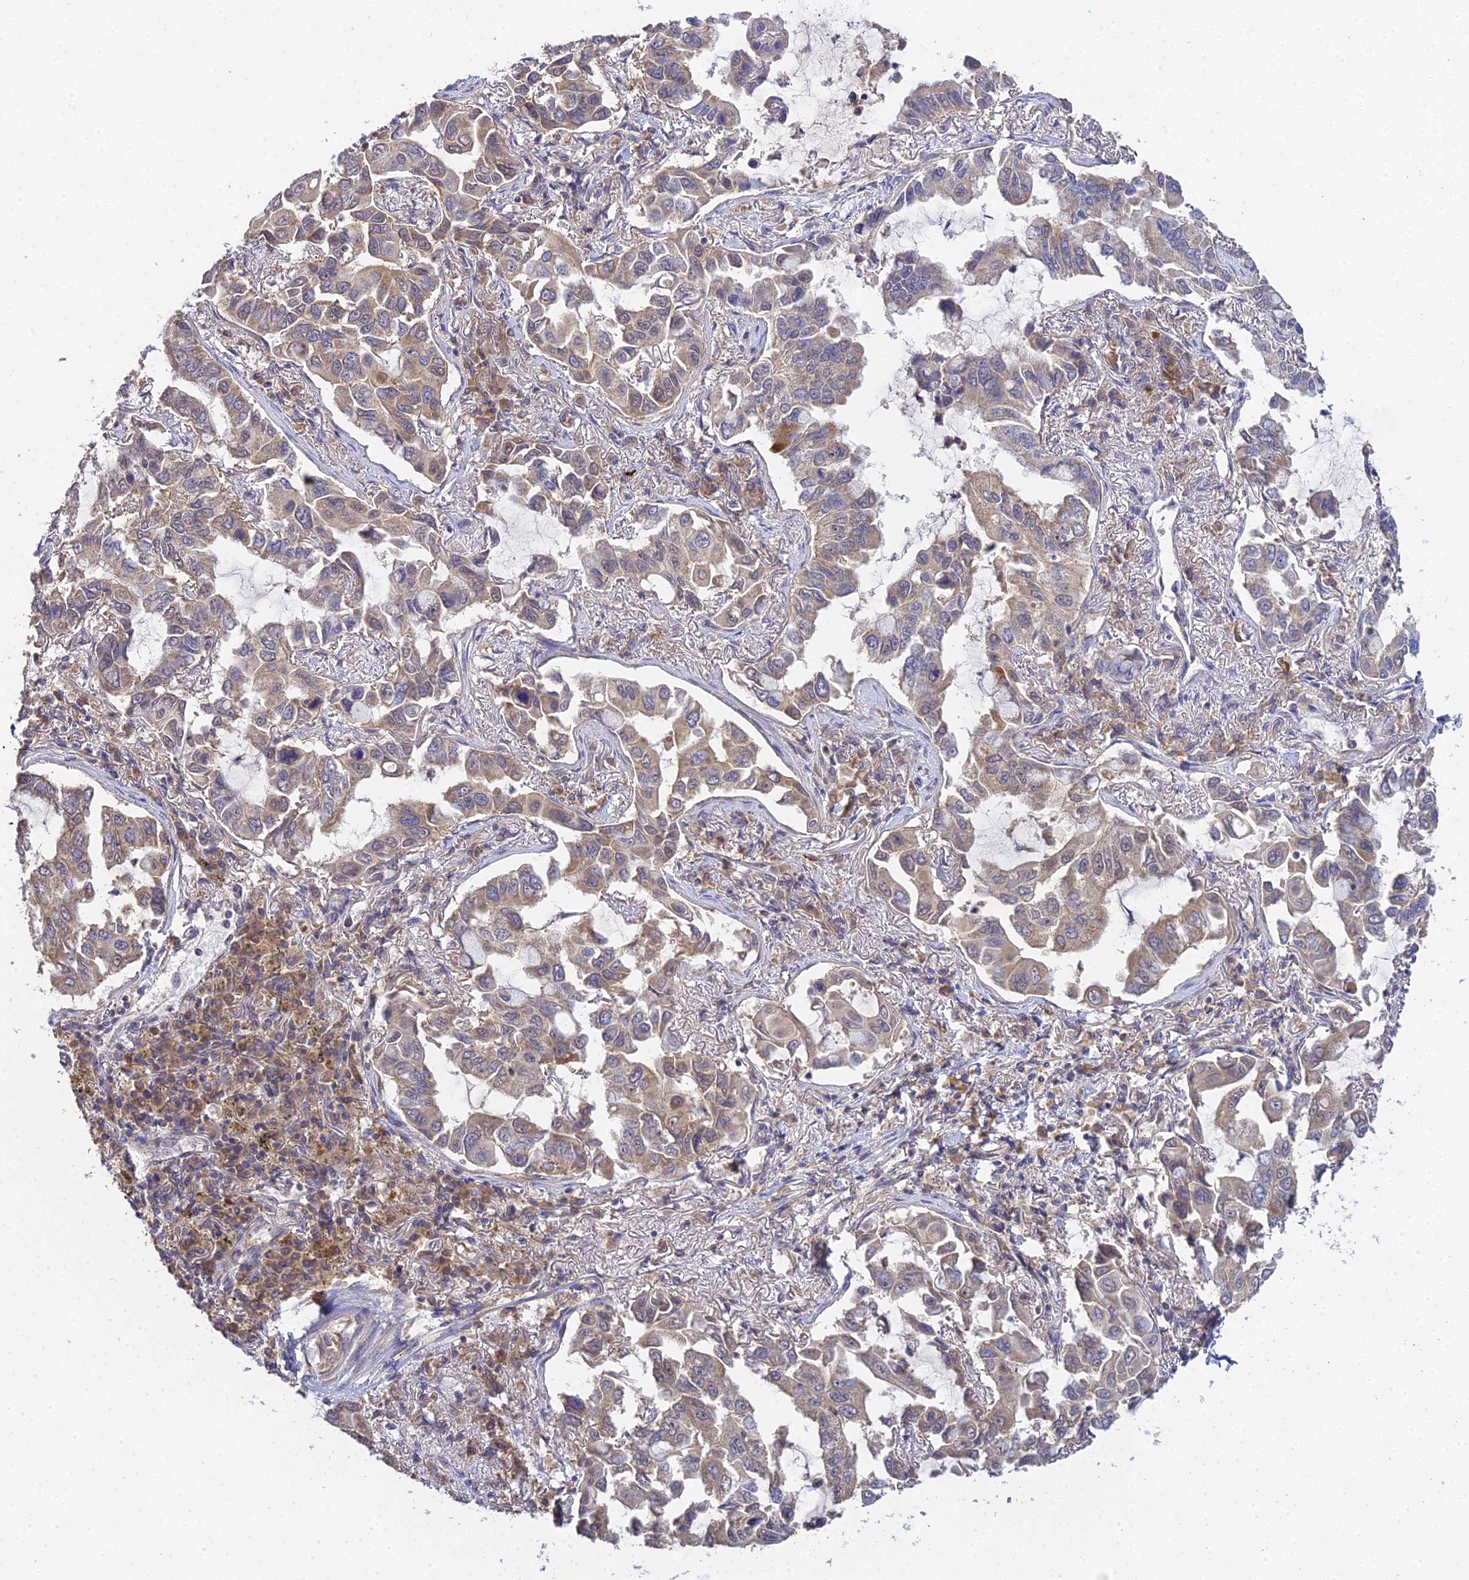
{"staining": {"intensity": "weak", "quantity": ">75%", "location": "cytoplasmic/membranous"}, "tissue": "lung cancer", "cell_type": "Tumor cells", "image_type": "cancer", "snomed": [{"axis": "morphology", "description": "Adenocarcinoma, NOS"}, {"axis": "topography", "description": "Lung"}], "caption": "The photomicrograph exhibits staining of lung cancer (adenocarcinoma), revealing weak cytoplasmic/membranous protein expression (brown color) within tumor cells.", "gene": "TPRX1", "patient": {"sex": "male", "age": 64}}